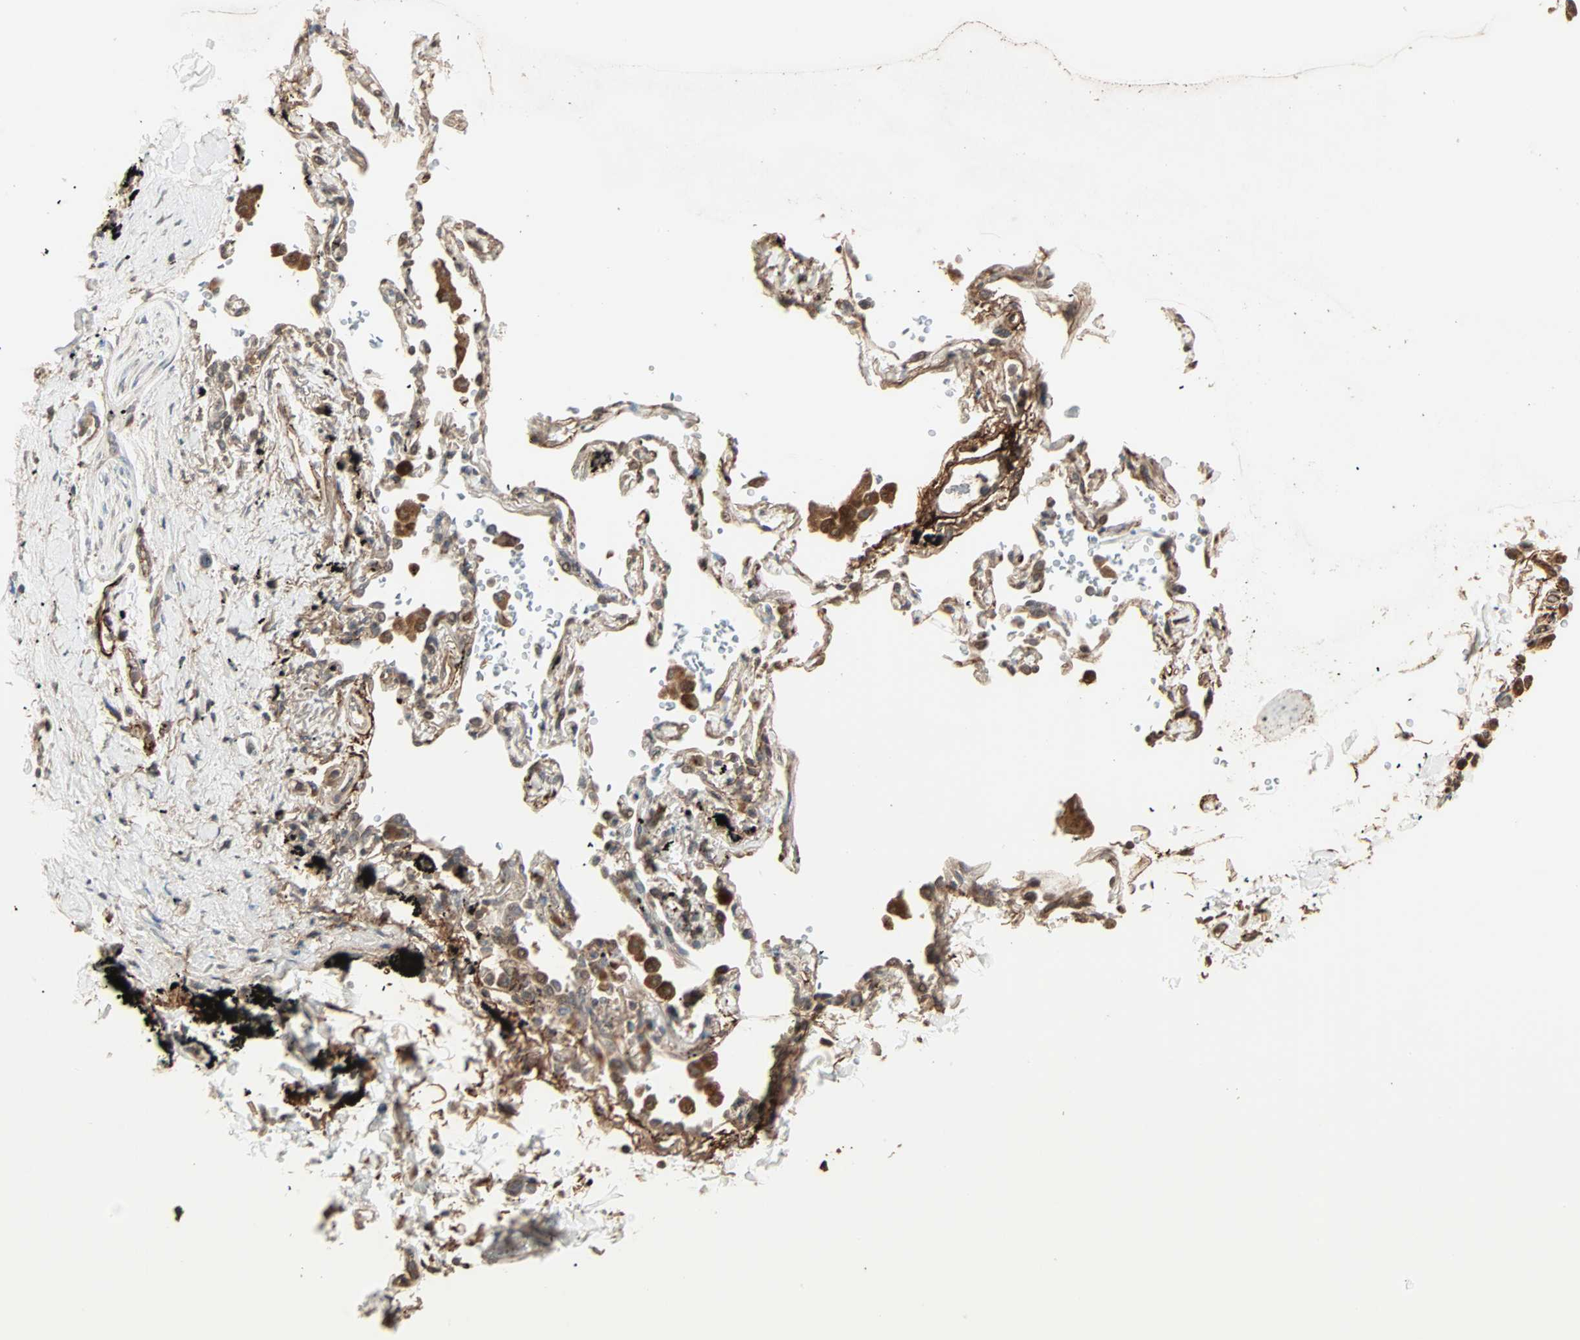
{"staining": {"intensity": "moderate", "quantity": ">75%", "location": "cytoplasmic/membranous"}, "tissue": "adipose tissue", "cell_type": "Adipocytes", "image_type": "normal", "snomed": [{"axis": "morphology", "description": "Normal tissue, NOS"}, {"axis": "topography", "description": "Cartilage tissue"}, {"axis": "topography", "description": "Bronchus"}], "caption": "Moderate cytoplasmic/membranous staining for a protein is present in approximately >75% of adipocytes of normal adipose tissue using immunohistochemistry (IHC).", "gene": "CALCRL", "patient": {"sex": "female", "age": 73}}